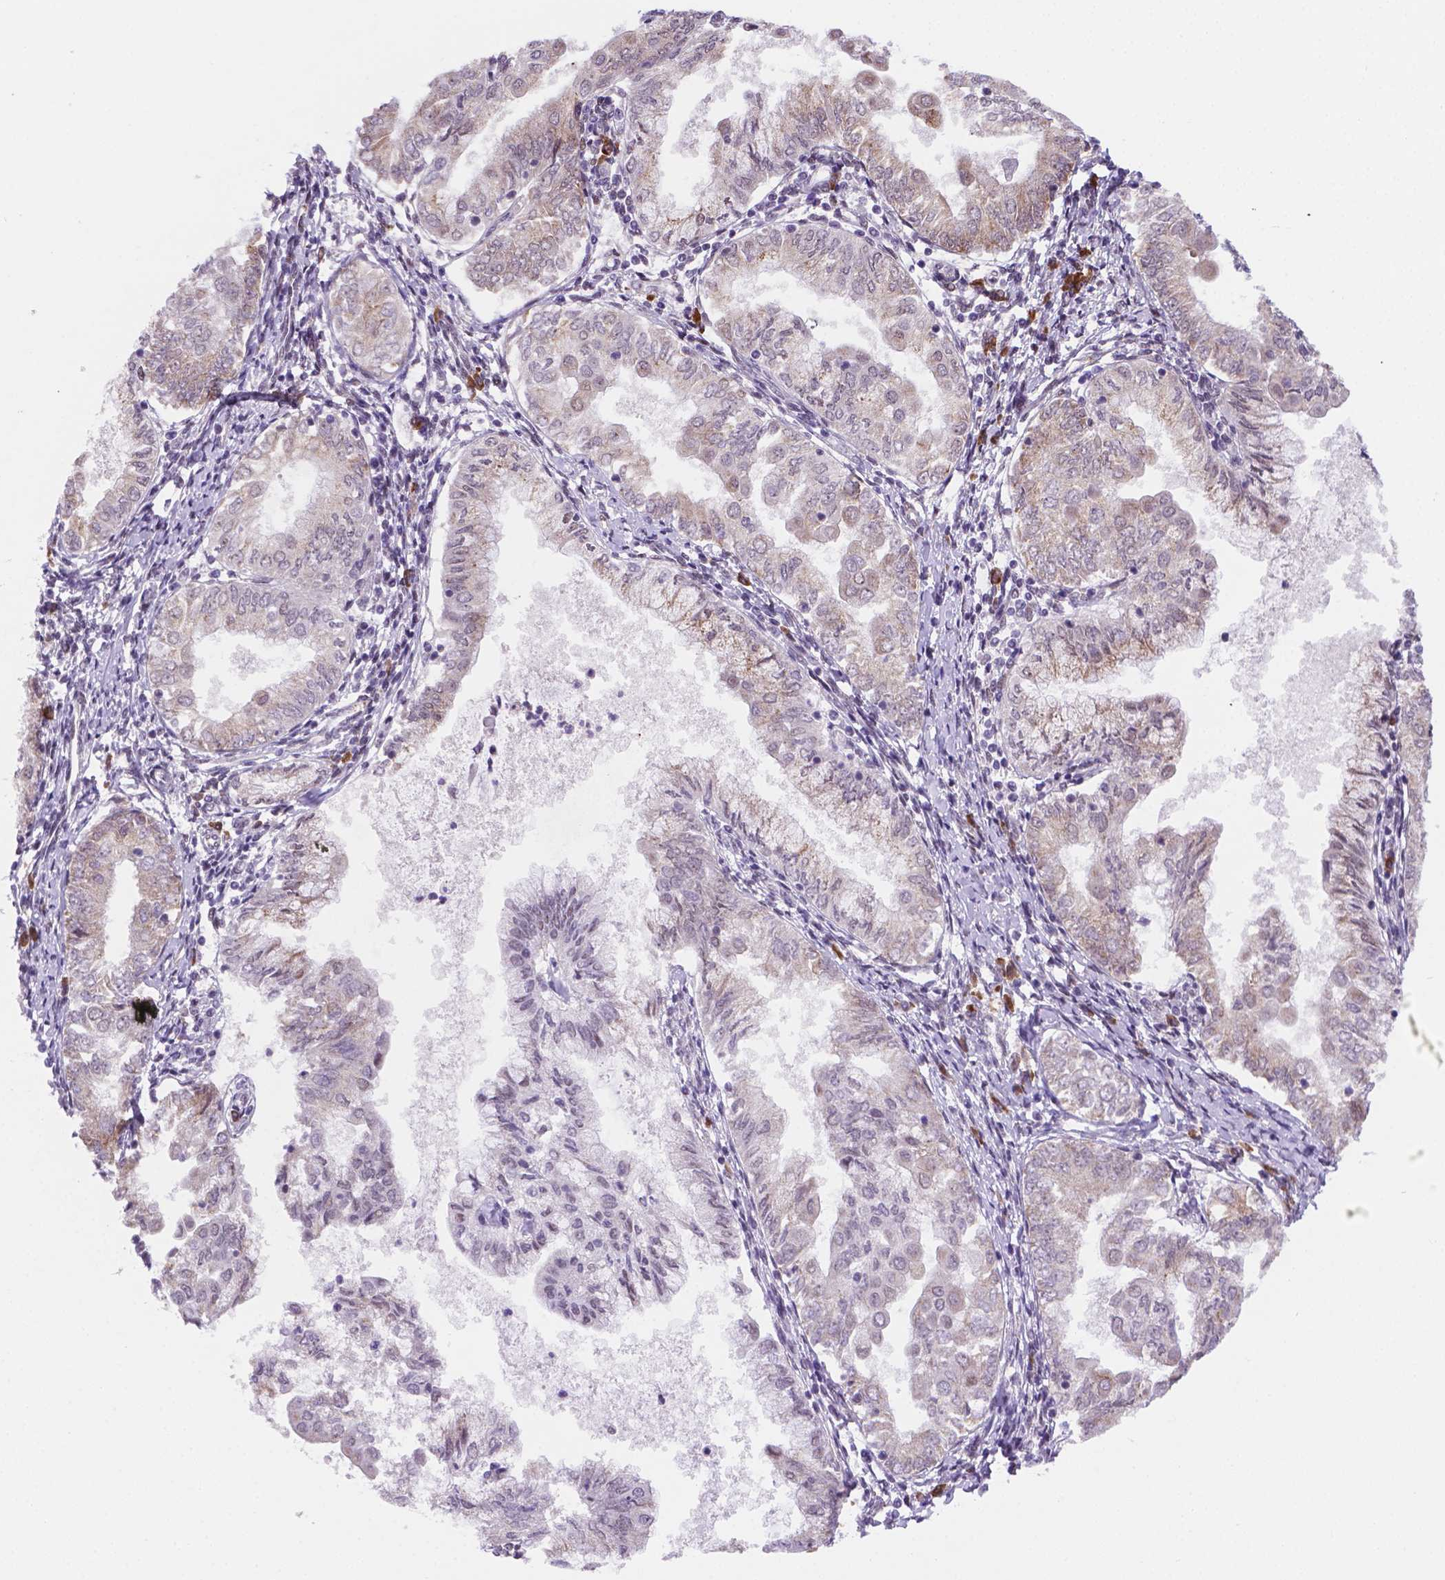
{"staining": {"intensity": "weak", "quantity": "25%-75%", "location": "cytoplasmic/membranous"}, "tissue": "endometrial cancer", "cell_type": "Tumor cells", "image_type": "cancer", "snomed": [{"axis": "morphology", "description": "Adenocarcinoma, NOS"}, {"axis": "topography", "description": "Endometrium"}], "caption": "Immunohistochemical staining of human endometrial cancer (adenocarcinoma) shows low levels of weak cytoplasmic/membranous protein staining in about 25%-75% of tumor cells. (Brightfield microscopy of DAB IHC at high magnification).", "gene": "FNIP1", "patient": {"sex": "female", "age": 68}}